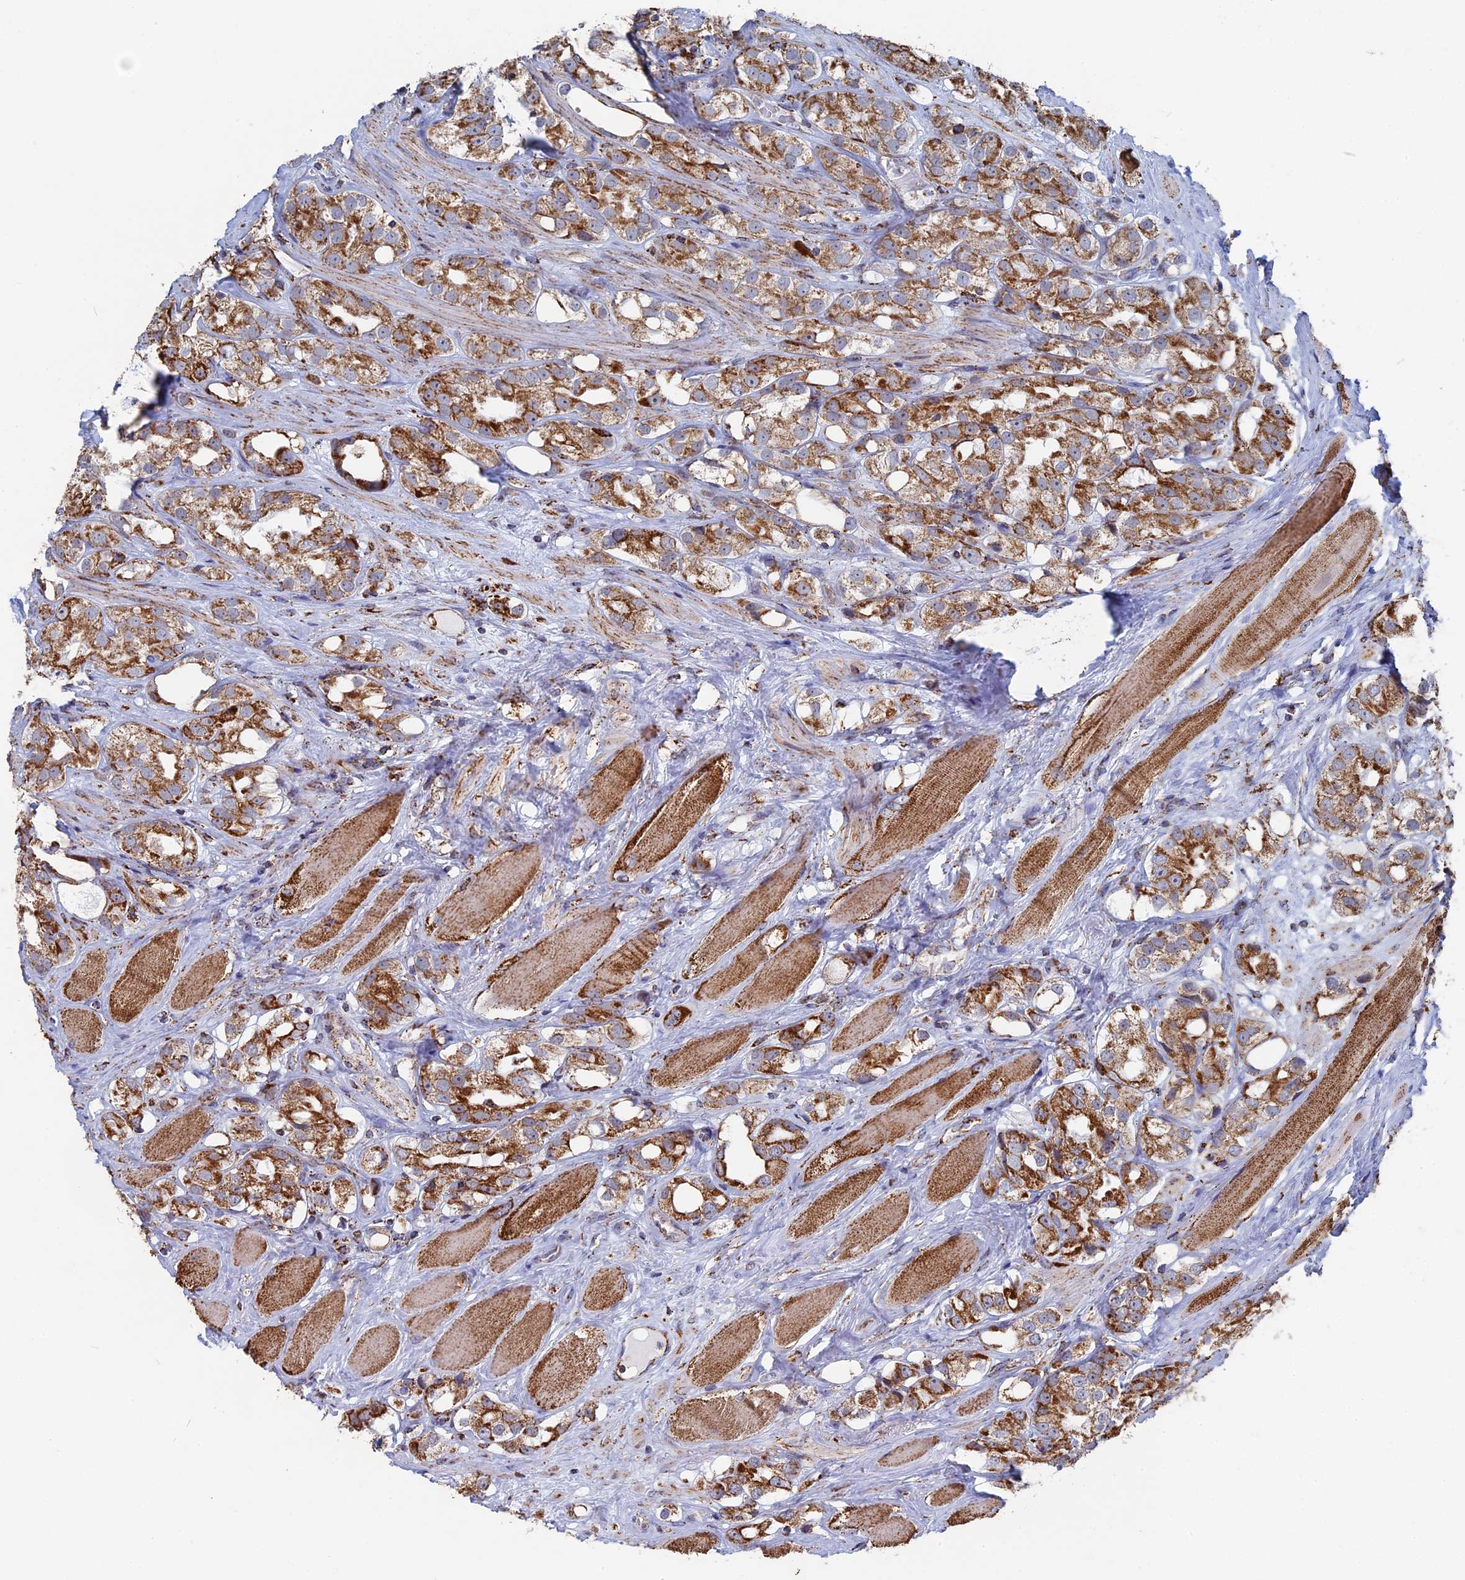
{"staining": {"intensity": "moderate", "quantity": ">75%", "location": "cytoplasmic/membranous"}, "tissue": "prostate cancer", "cell_type": "Tumor cells", "image_type": "cancer", "snomed": [{"axis": "morphology", "description": "Adenocarcinoma, NOS"}, {"axis": "topography", "description": "Prostate"}], "caption": "Moderate cytoplasmic/membranous positivity for a protein is present in approximately >75% of tumor cells of adenocarcinoma (prostate) using immunohistochemistry.", "gene": "SEC24D", "patient": {"sex": "male", "age": 79}}